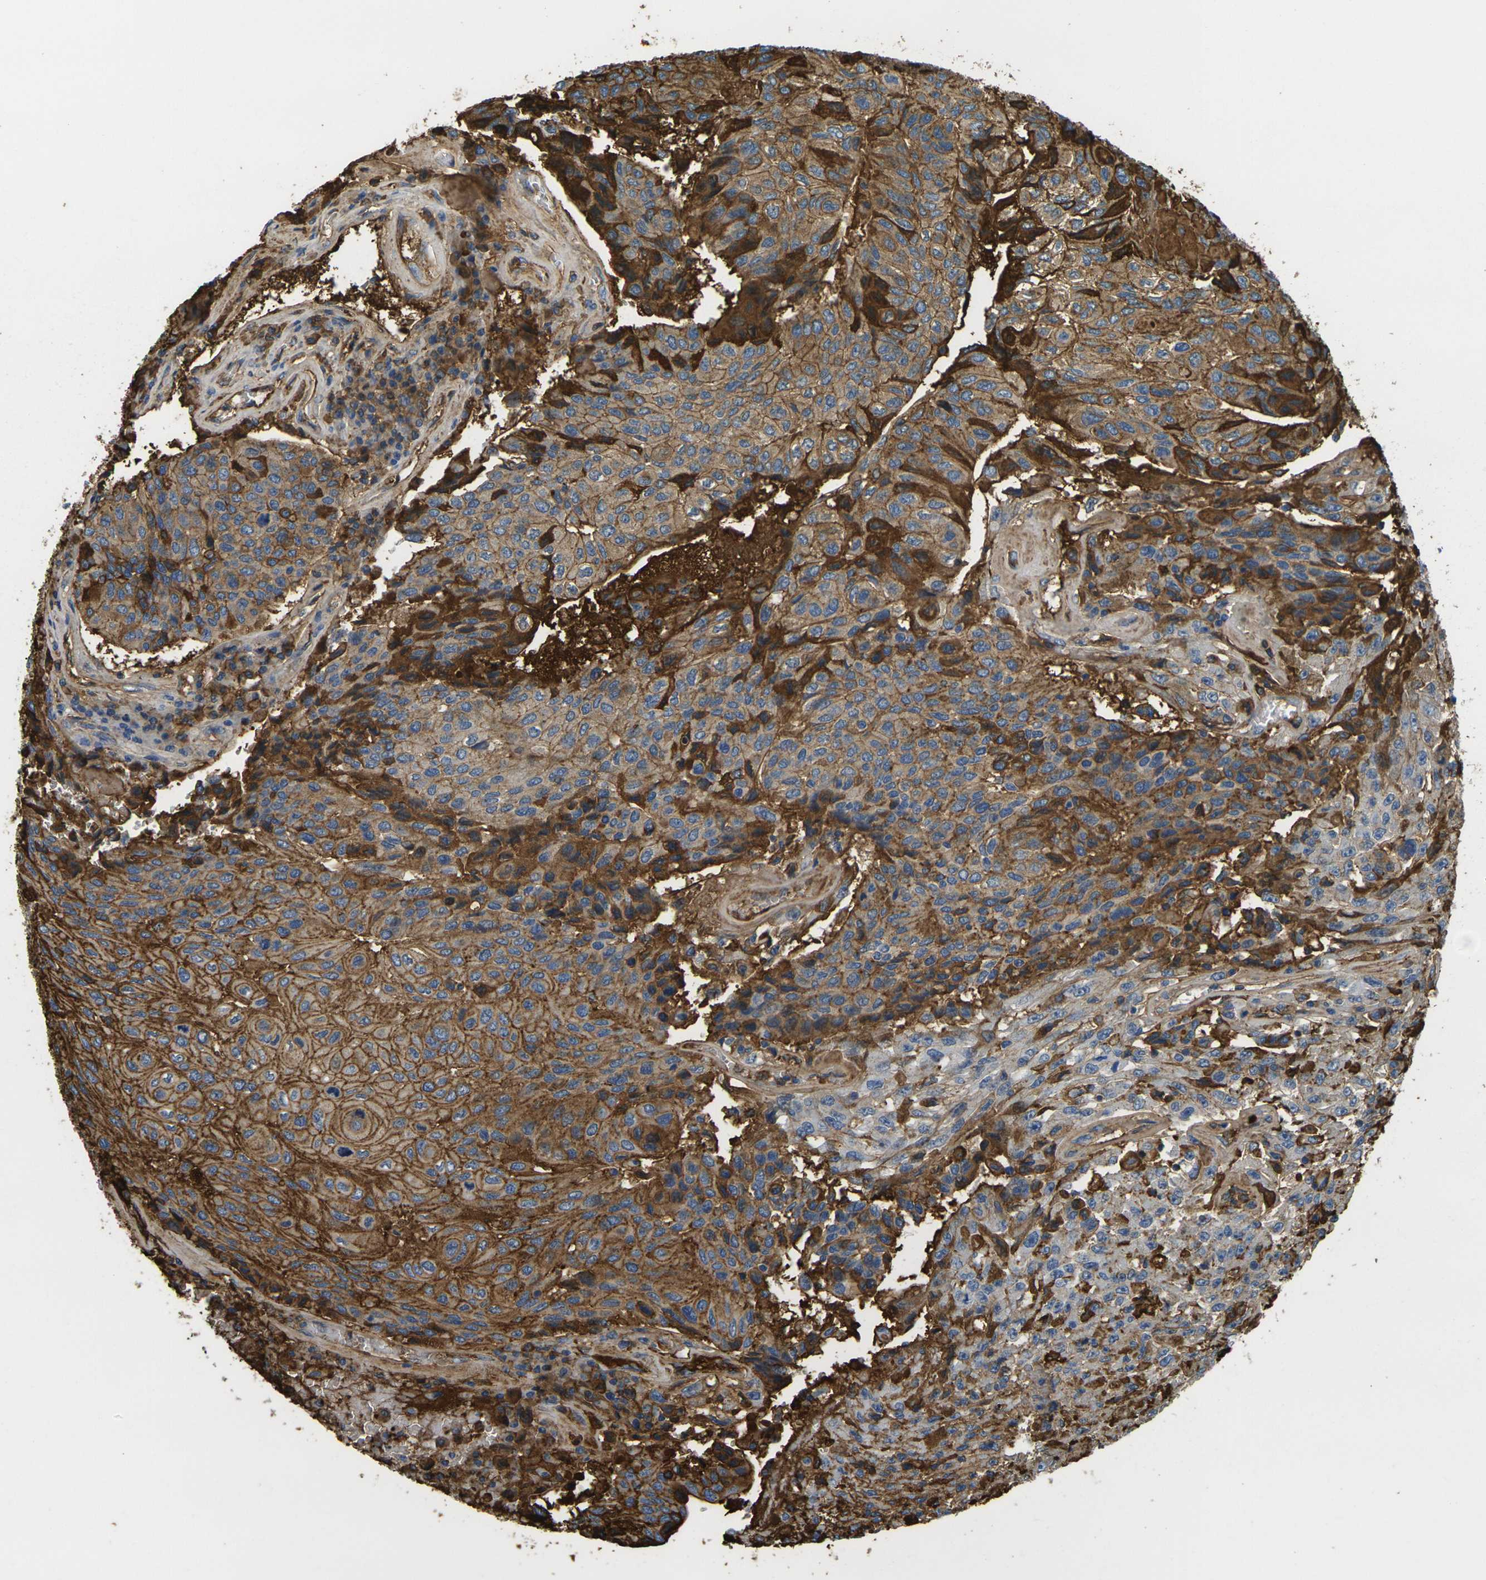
{"staining": {"intensity": "strong", "quantity": "25%-75%", "location": "cytoplasmic/membranous"}, "tissue": "urothelial cancer", "cell_type": "Tumor cells", "image_type": "cancer", "snomed": [{"axis": "morphology", "description": "Urothelial carcinoma, High grade"}, {"axis": "topography", "description": "Urinary bladder"}], "caption": "The immunohistochemical stain highlights strong cytoplasmic/membranous expression in tumor cells of urothelial carcinoma (high-grade) tissue.", "gene": "PLCD1", "patient": {"sex": "male", "age": 66}}